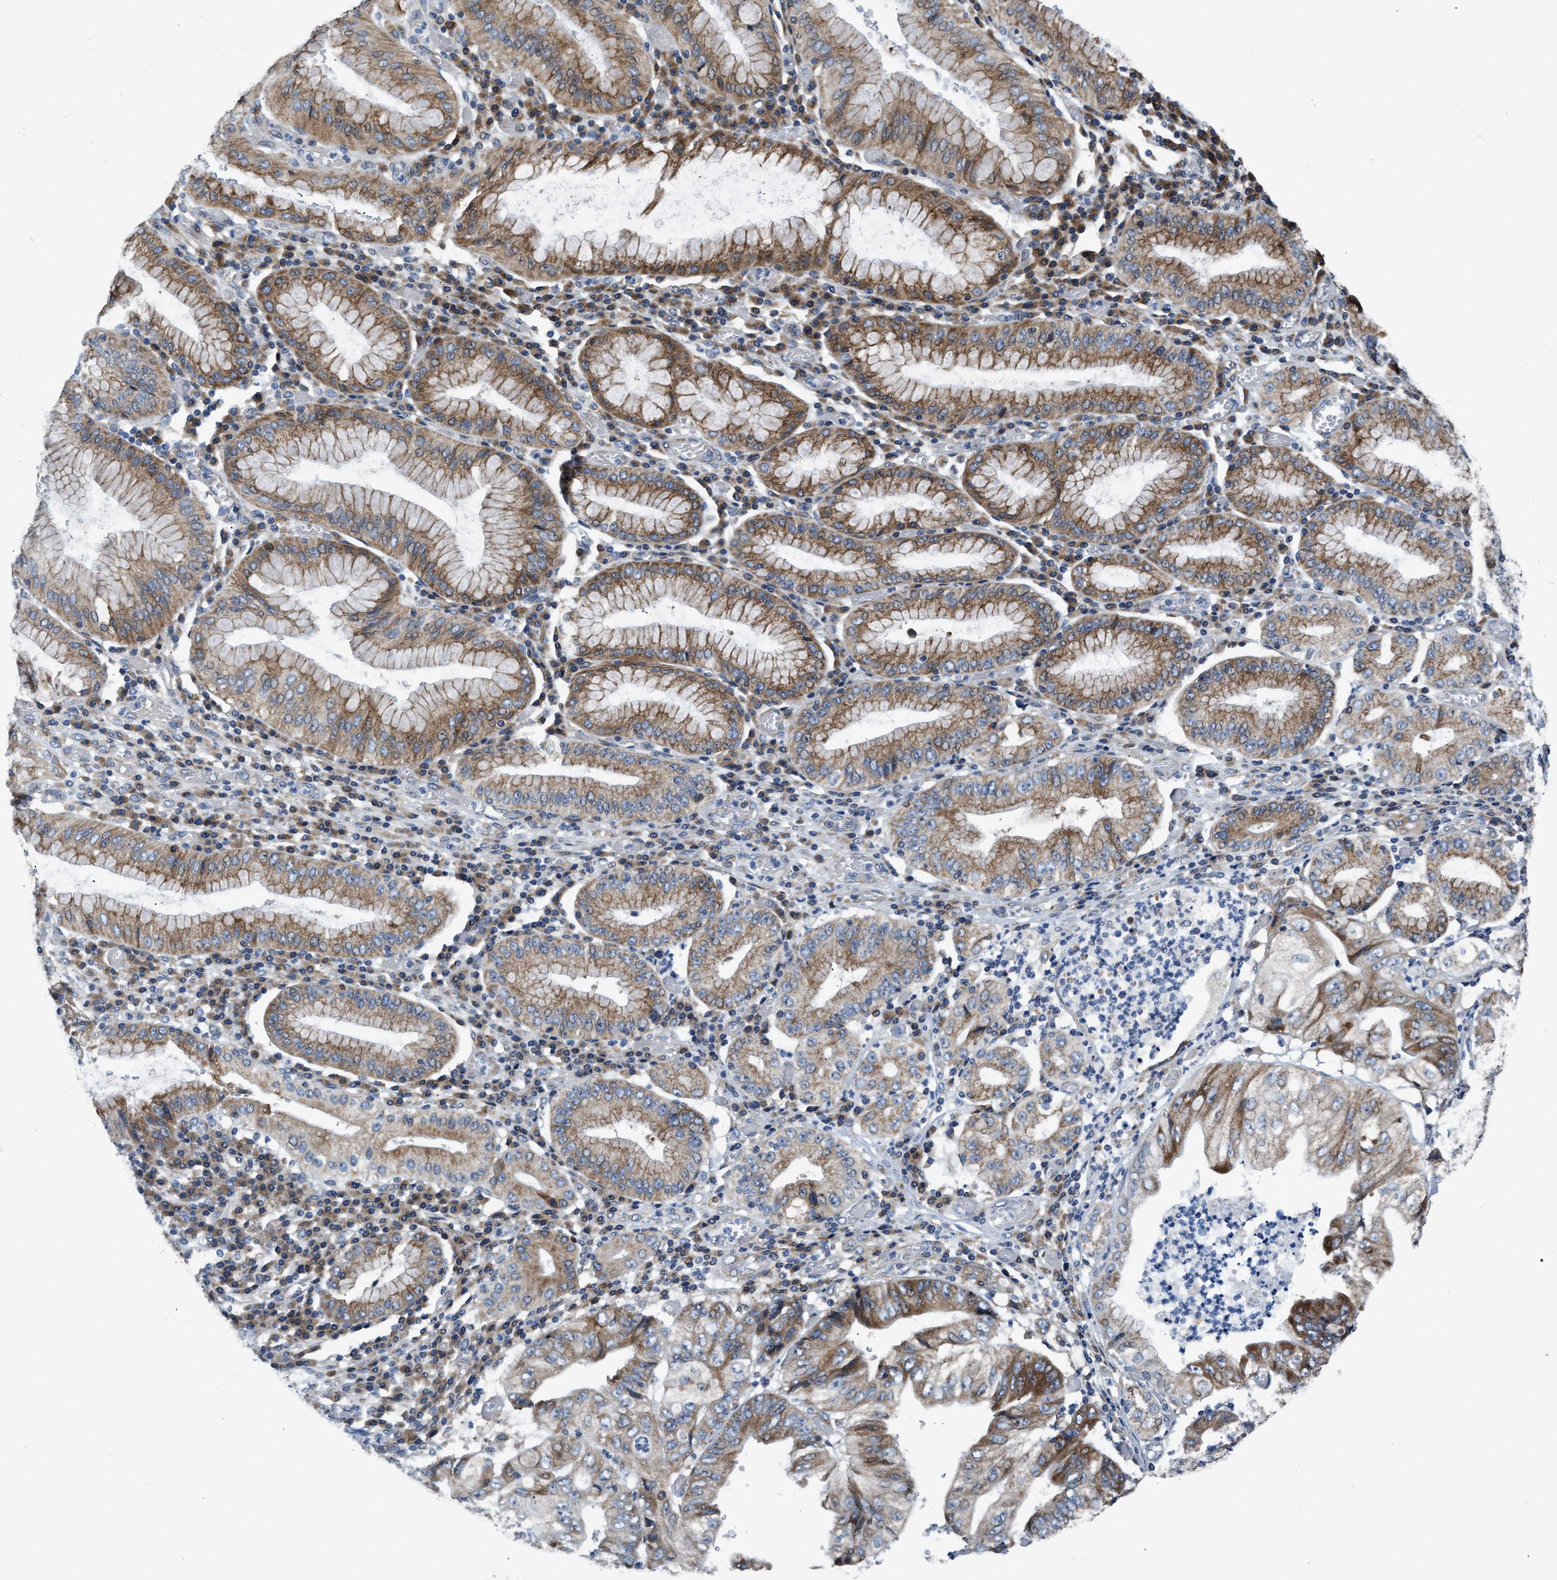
{"staining": {"intensity": "moderate", "quantity": ">75%", "location": "cytoplasmic/membranous"}, "tissue": "stomach cancer", "cell_type": "Tumor cells", "image_type": "cancer", "snomed": [{"axis": "morphology", "description": "Adenocarcinoma, NOS"}, {"axis": "topography", "description": "Stomach"}], "caption": "A medium amount of moderate cytoplasmic/membranous expression is seen in approximately >75% of tumor cells in adenocarcinoma (stomach) tissue. Ihc stains the protein of interest in brown and the nuclei are stained blue.", "gene": "TMEM150A", "patient": {"sex": "female", "age": 73}}